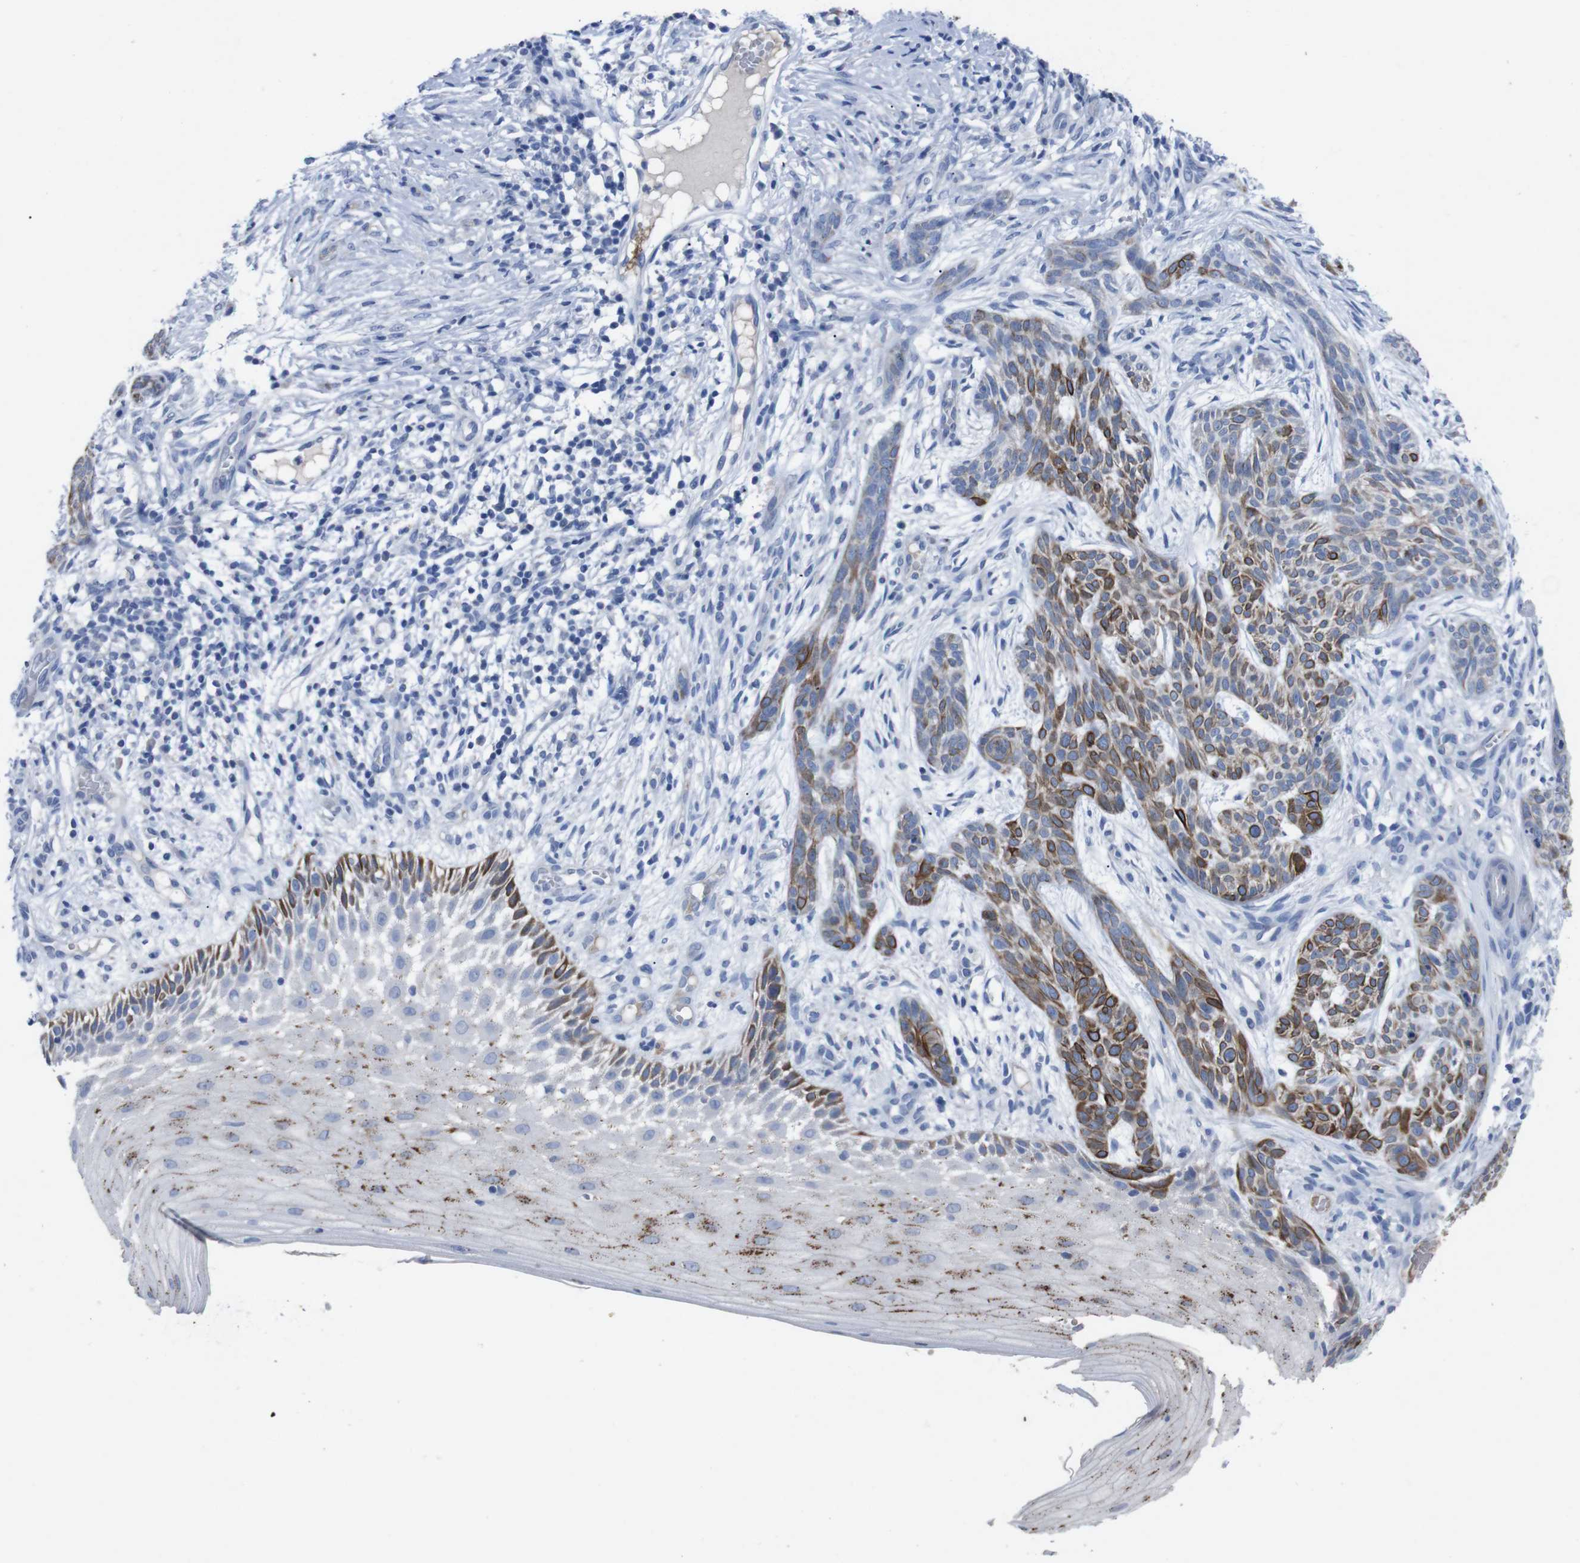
{"staining": {"intensity": "moderate", "quantity": ">75%", "location": "cytoplasmic/membranous"}, "tissue": "skin cancer", "cell_type": "Tumor cells", "image_type": "cancer", "snomed": [{"axis": "morphology", "description": "Basal cell carcinoma"}, {"axis": "topography", "description": "Skin"}], "caption": "An immunohistochemistry (IHC) micrograph of neoplastic tissue is shown. Protein staining in brown labels moderate cytoplasmic/membranous positivity in skin cancer within tumor cells.", "gene": "GJB2", "patient": {"sex": "female", "age": 59}}